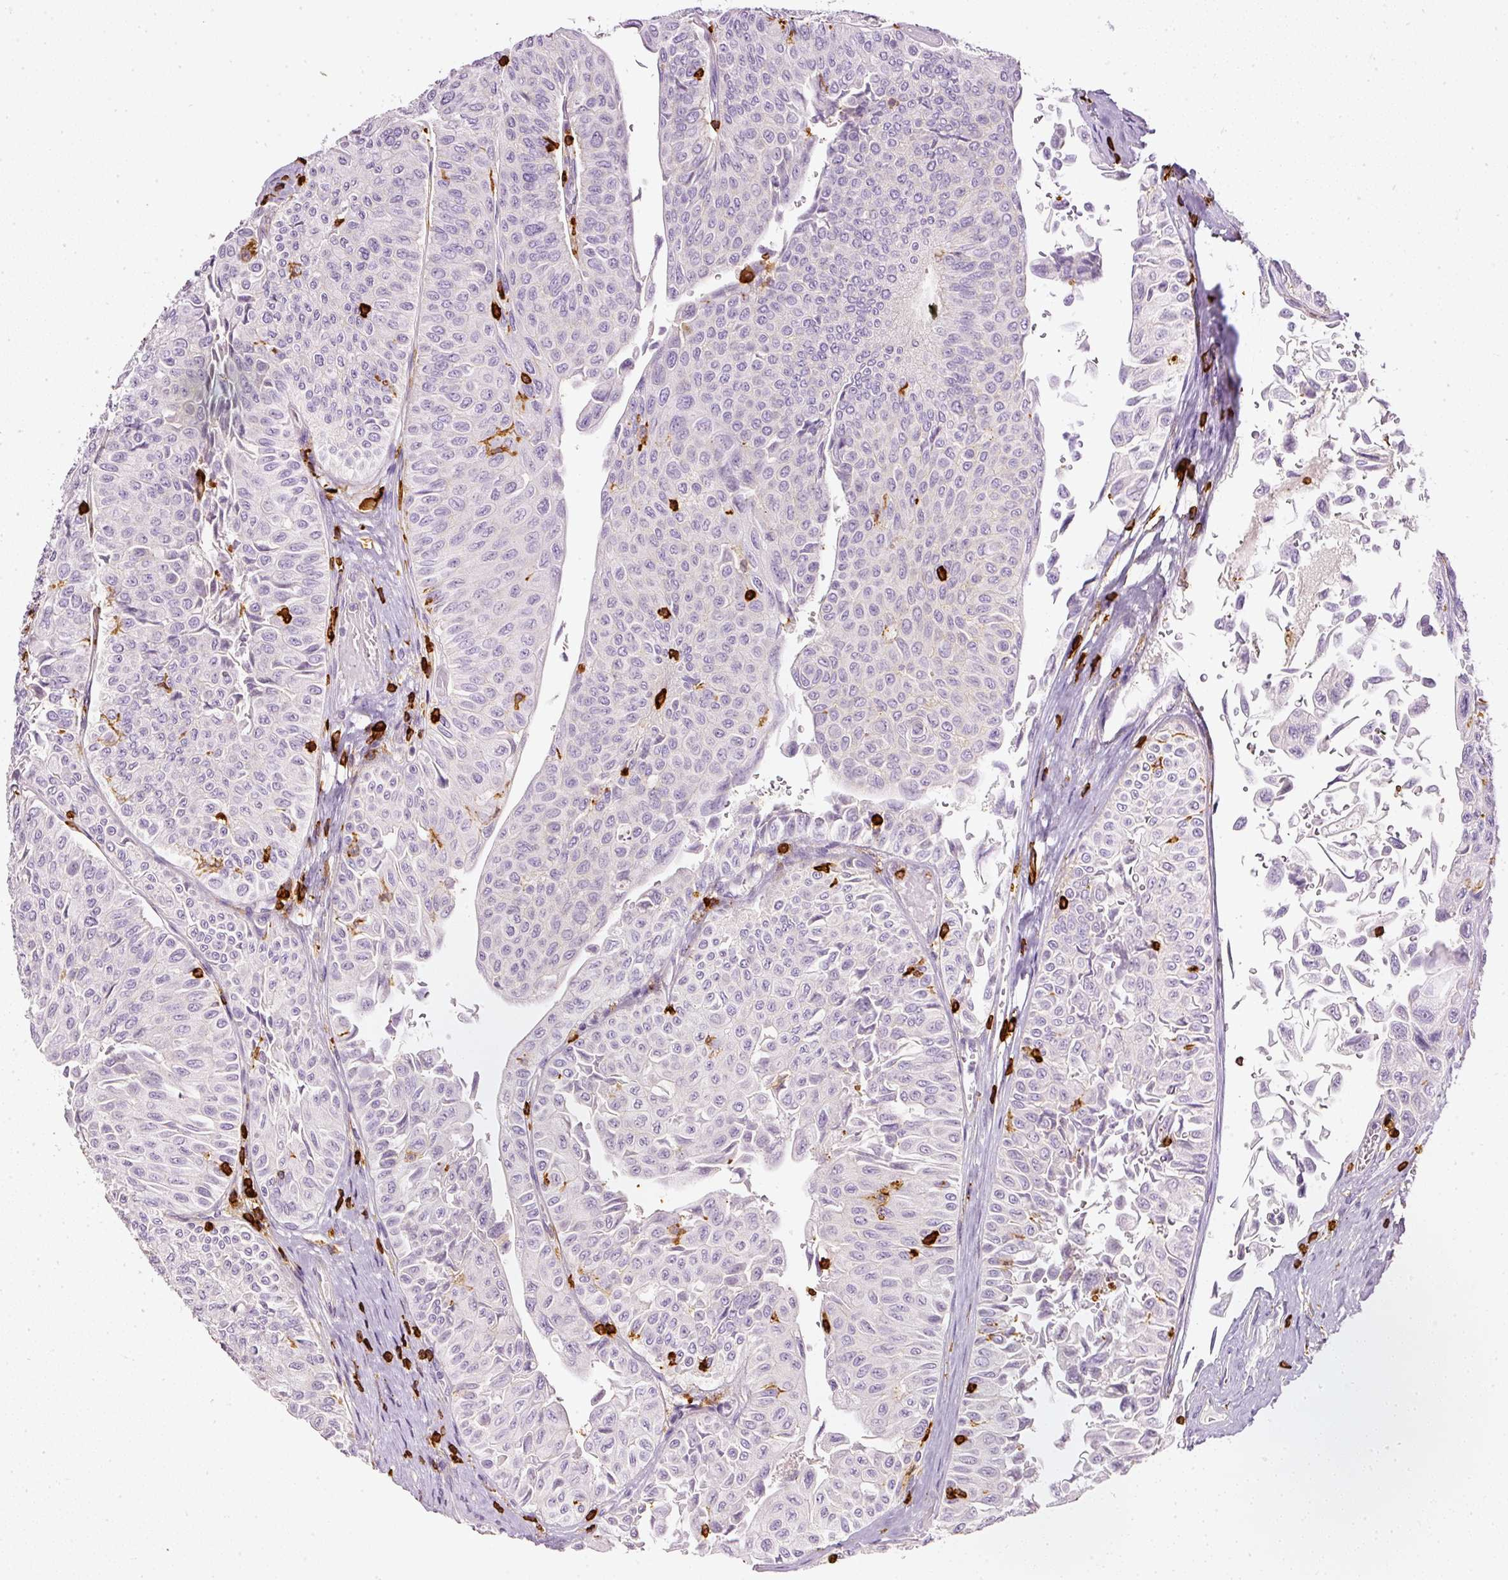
{"staining": {"intensity": "negative", "quantity": "none", "location": "none"}, "tissue": "urothelial cancer", "cell_type": "Tumor cells", "image_type": "cancer", "snomed": [{"axis": "morphology", "description": "Urothelial carcinoma, NOS"}, {"axis": "topography", "description": "Urinary bladder"}], "caption": "Micrograph shows no significant protein expression in tumor cells of urothelial cancer.", "gene": "EVL", "patient": {"sex": "male", "age": 59}}